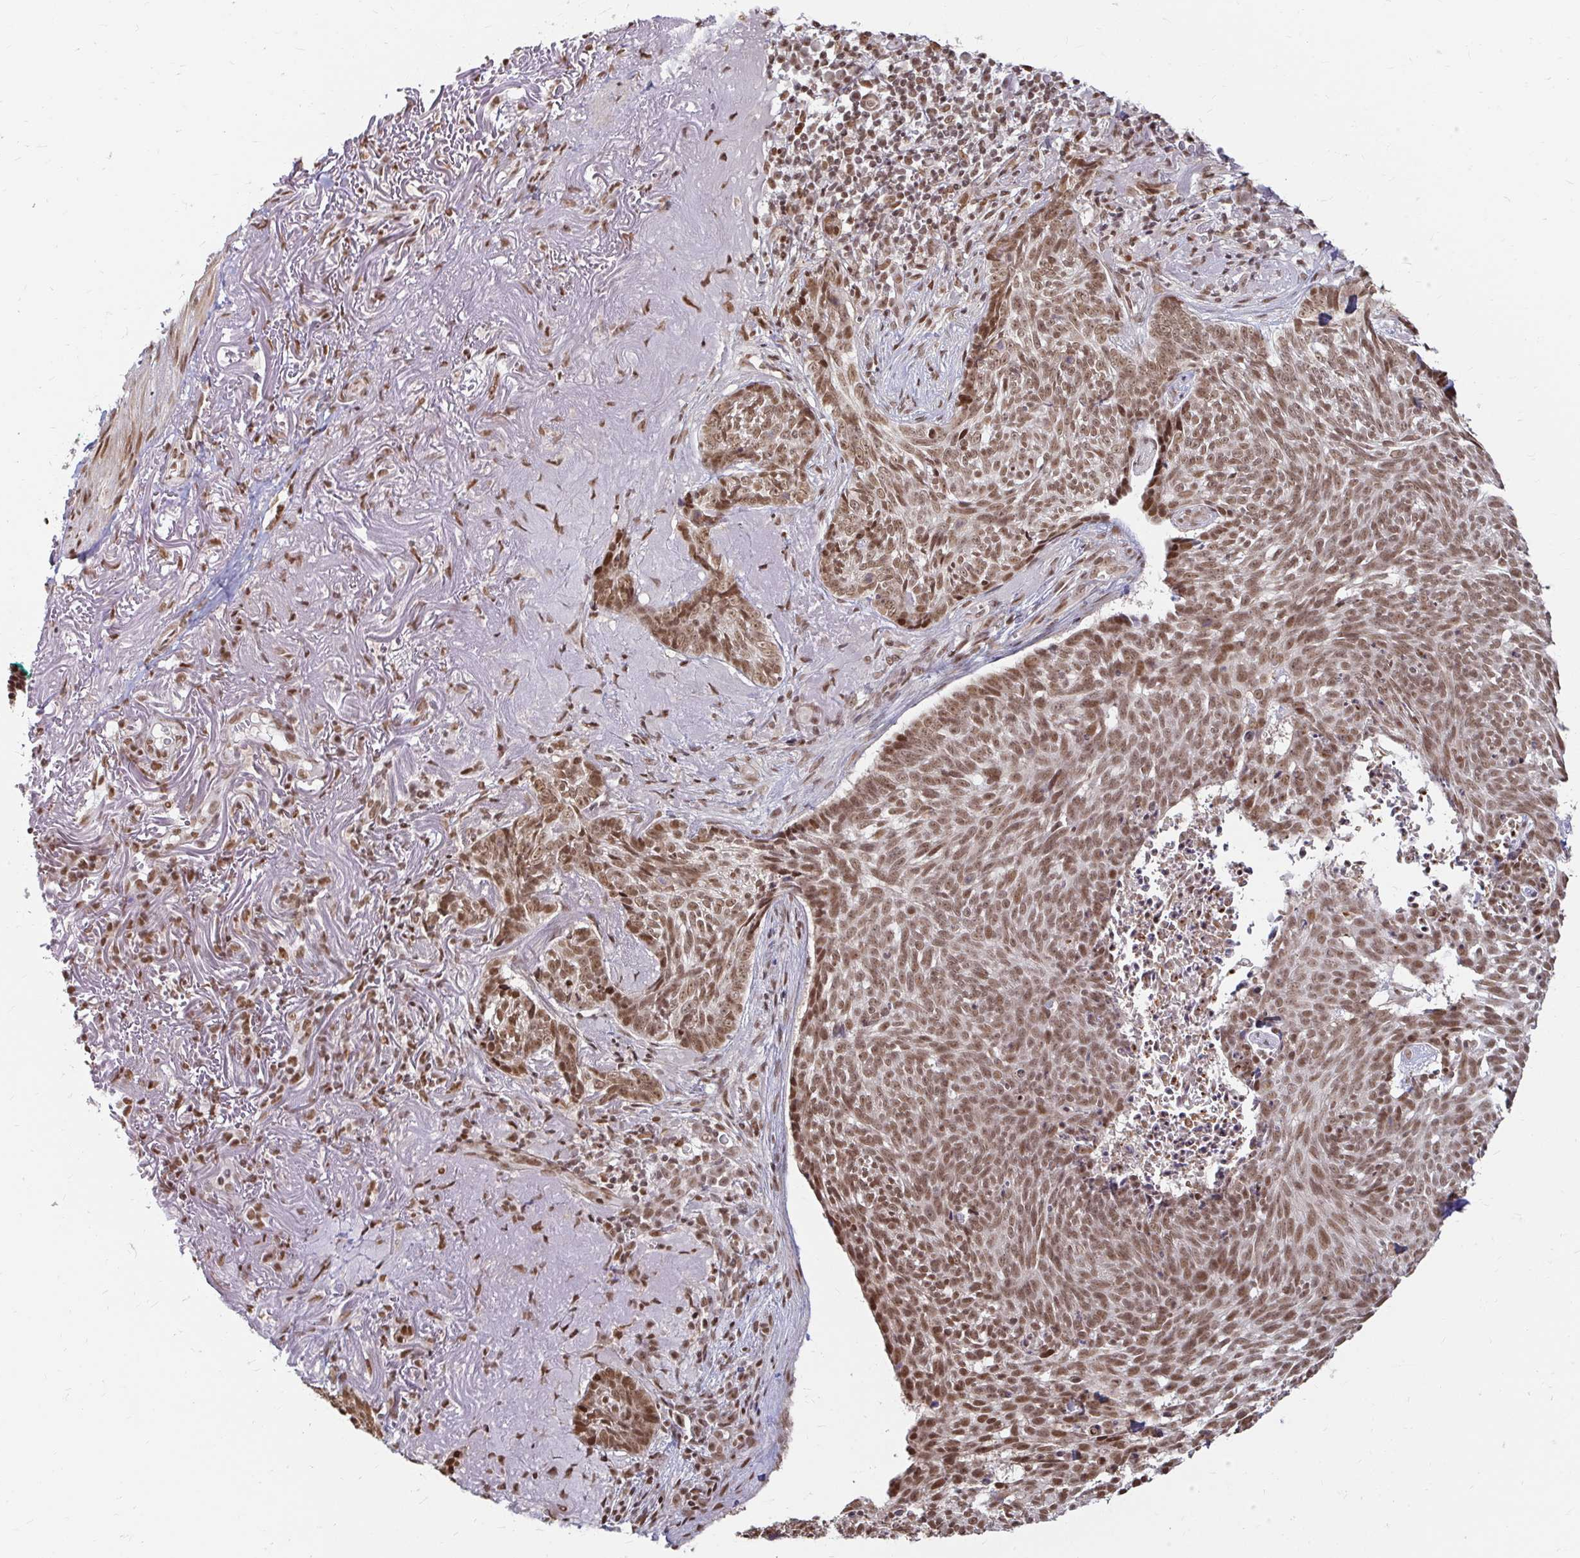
{"staining": {"intensity": "moderate", "quantity": ">75%", "location": "nuclear"}, "tissue": "skin cancer", "cell_type": "Tumor cells", "image_type": "cancer", "snomed": [{"axis": "morphology", "description": "Basal cell carcinoma"}, {"axis": "topography", "description": "Skin"}, {"axis": "topography", "description": "Skin of face"}], "caption": "Basal cell carcinoma (skin) stained for a protein reveals moderate nuclear positivity in tumor cells.", "gene": "HNRNPU", "patient": {"sex": "female", "age": 95}}